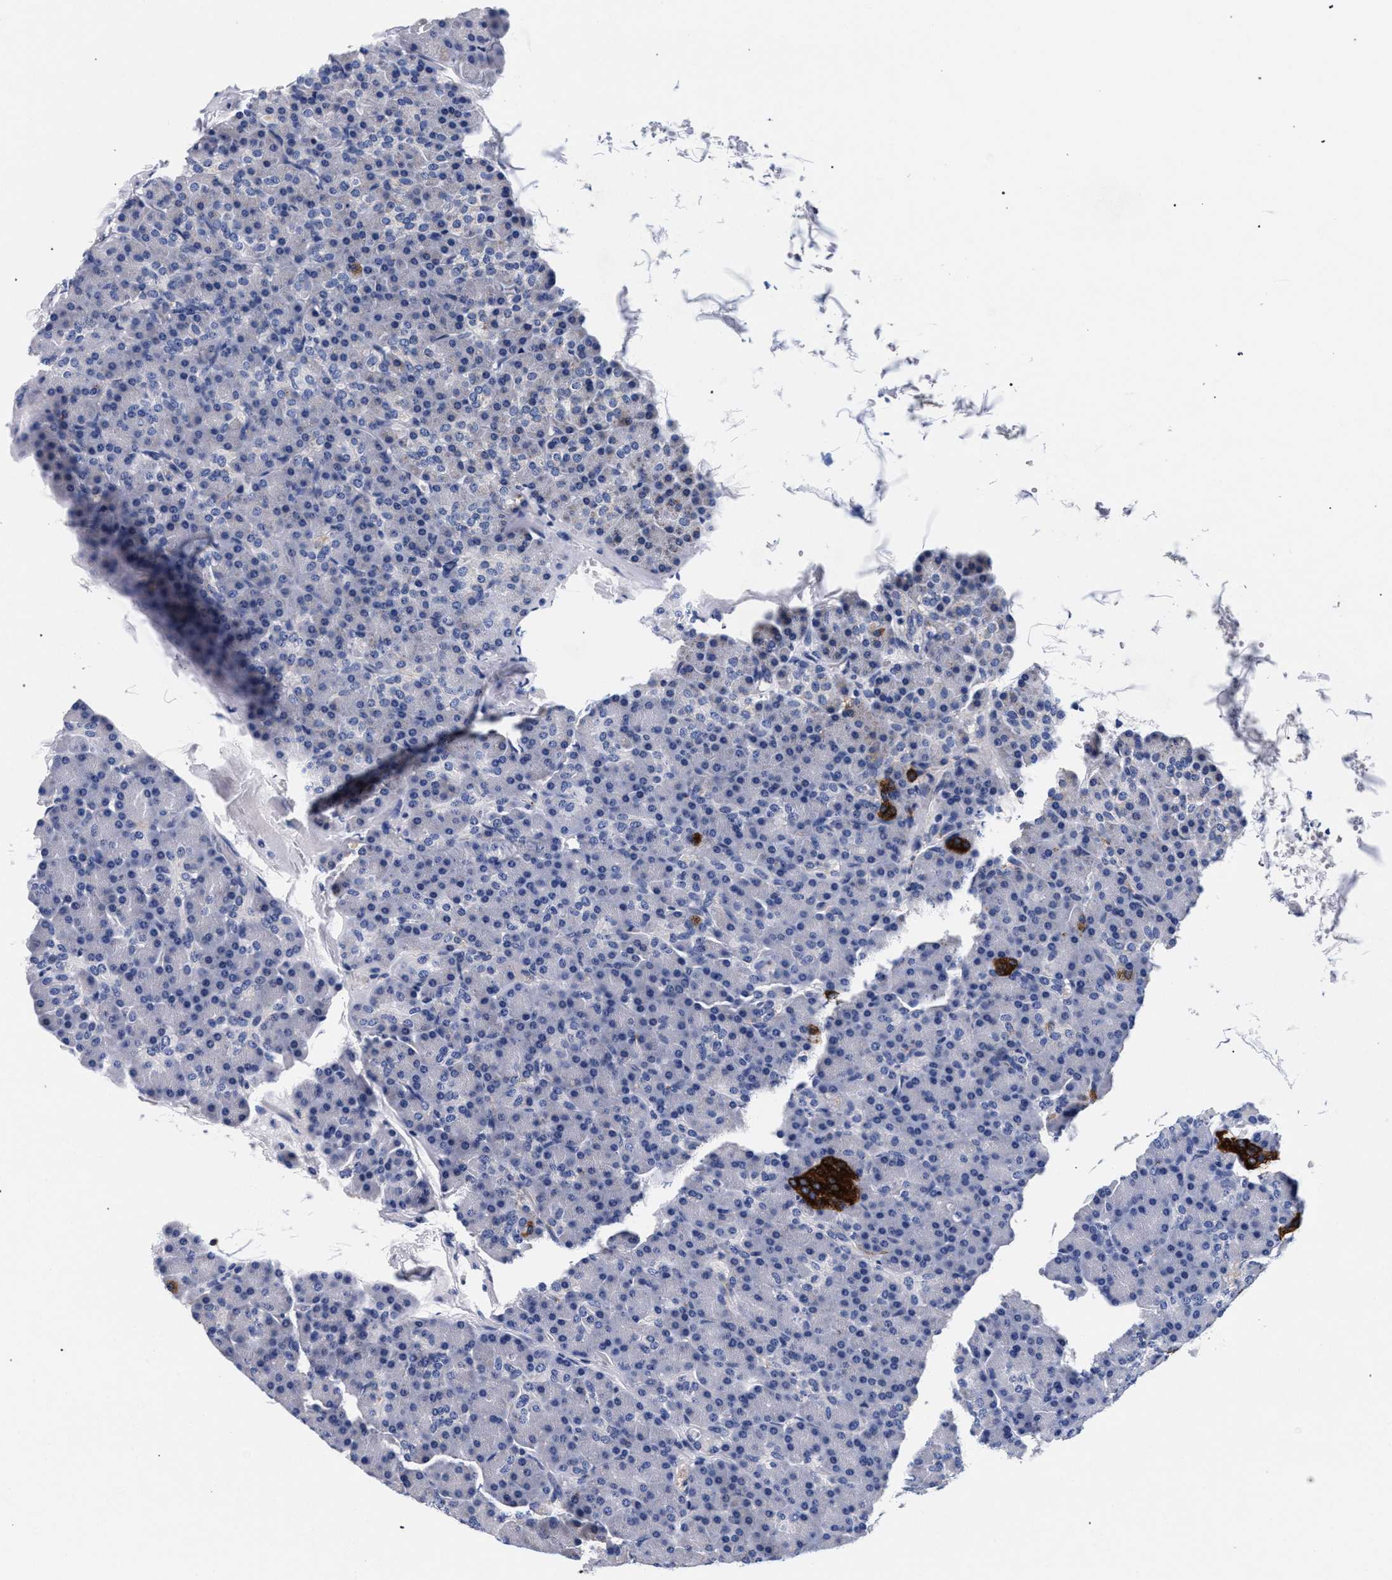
{"staining": {"intensity": "negative", "quantity": "none", "location": "none"}, "tissue": "pancreas", "cell_type": "Exocrine glandular cells", "image_type": "normal", "snomed": [{"axis": "morphology", "description": "Normal tissue, NOS"}, {"axis": "topography", "description": "Pancreas"}], "caption": "The IHC histopathology image has no significant positivity in exocrine glandular cells of pancreas. Nuclei are stained in blue.", "gene": "RAB3B", "patient": {"sex": "female", "age": 43}}